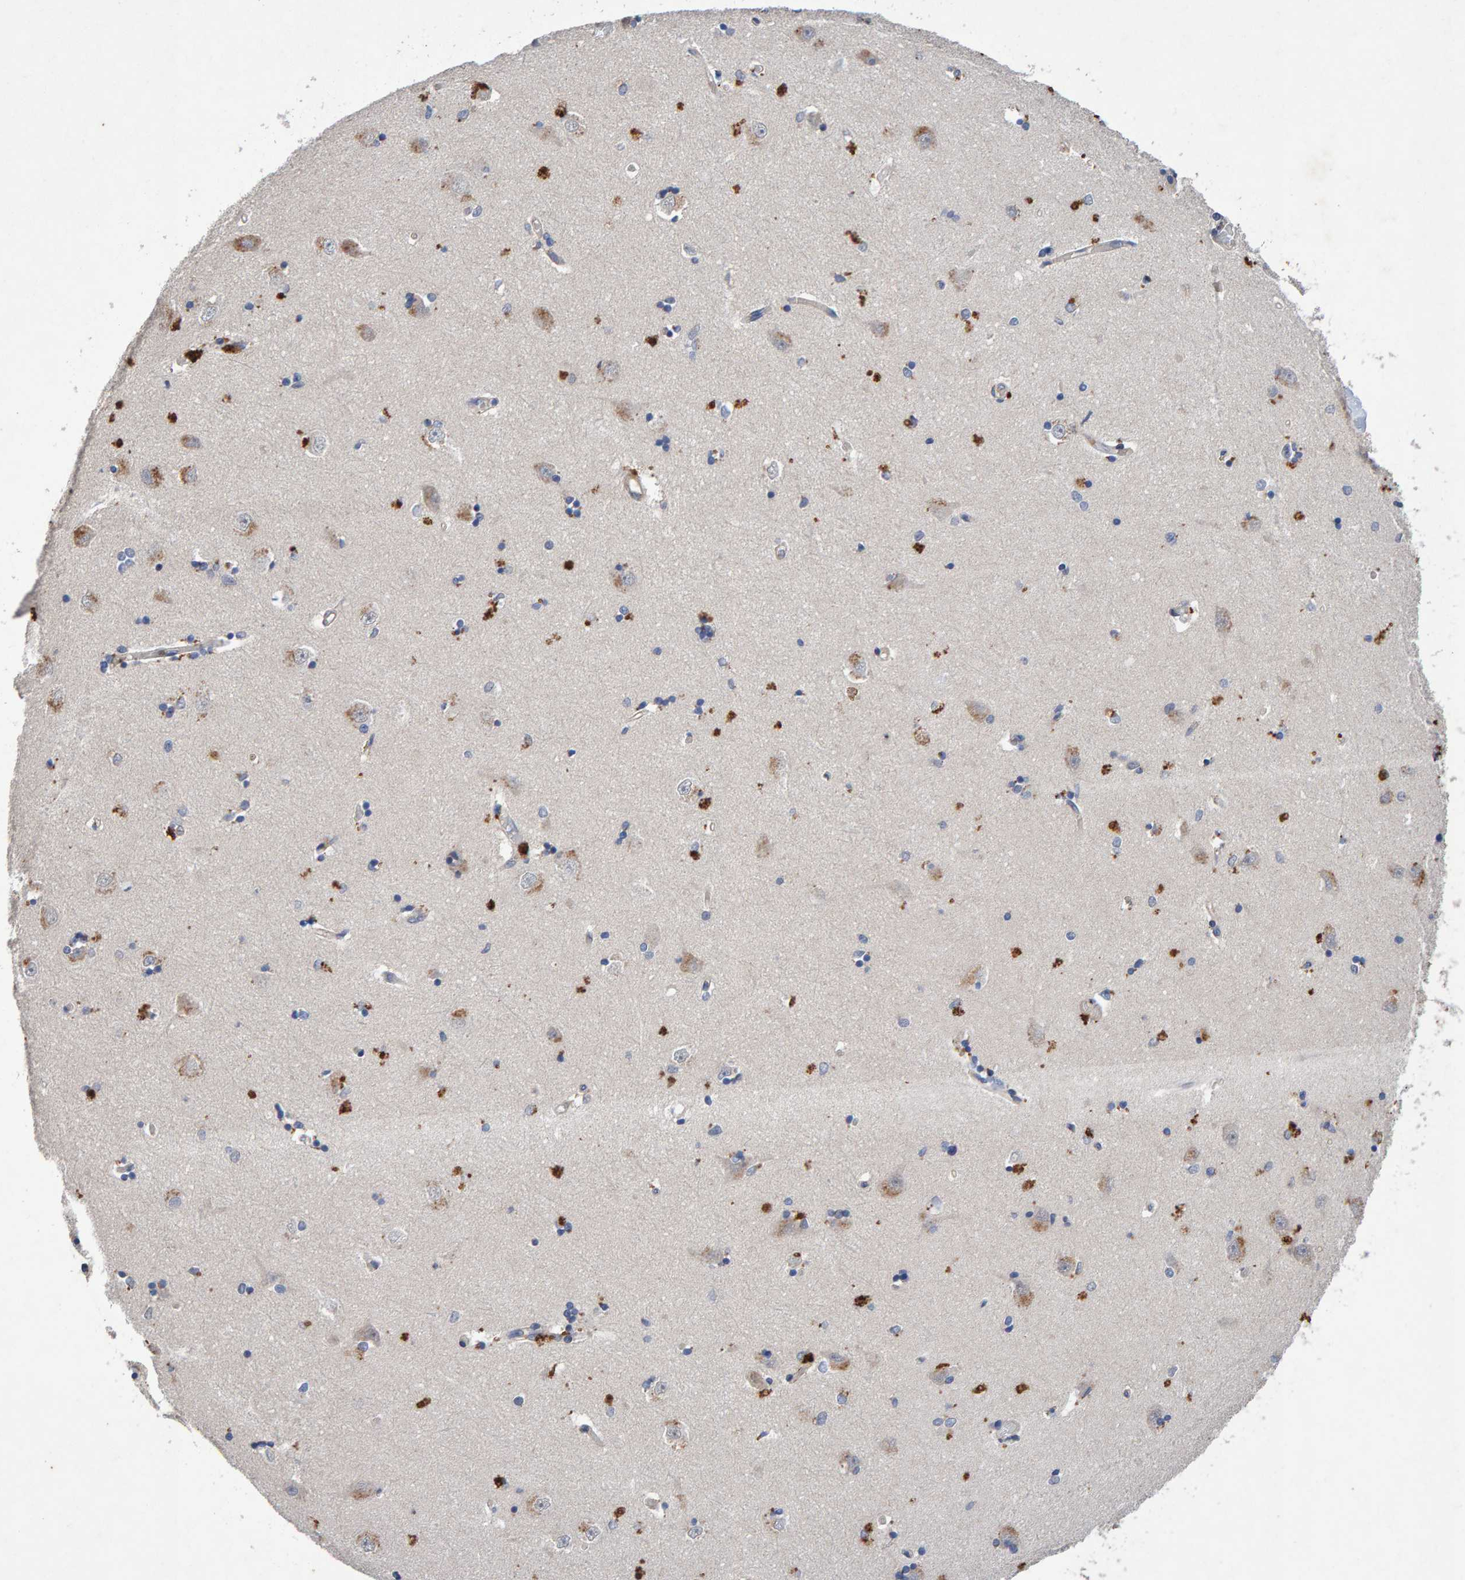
{"staining": {"intensity": "negative", "quantity": "none", "location": "none"}, "tissue": "hippocampus", "cell_type": "Glial cells", "image_type": "normal", "snomed": [{"axis": "morphology", "description": "Normal tissue, NOS"}, {"axis": "topography", "description": "Hippocampus"}], "caption": "IHC of benign human hippocampus reveals no staining in glial cells. (Brightfield microscopy of DAB immunohistochemistry (IHC) at high magnification).", "gene": "EFR3A", "patient": {"sex": "male", "age": 45}}